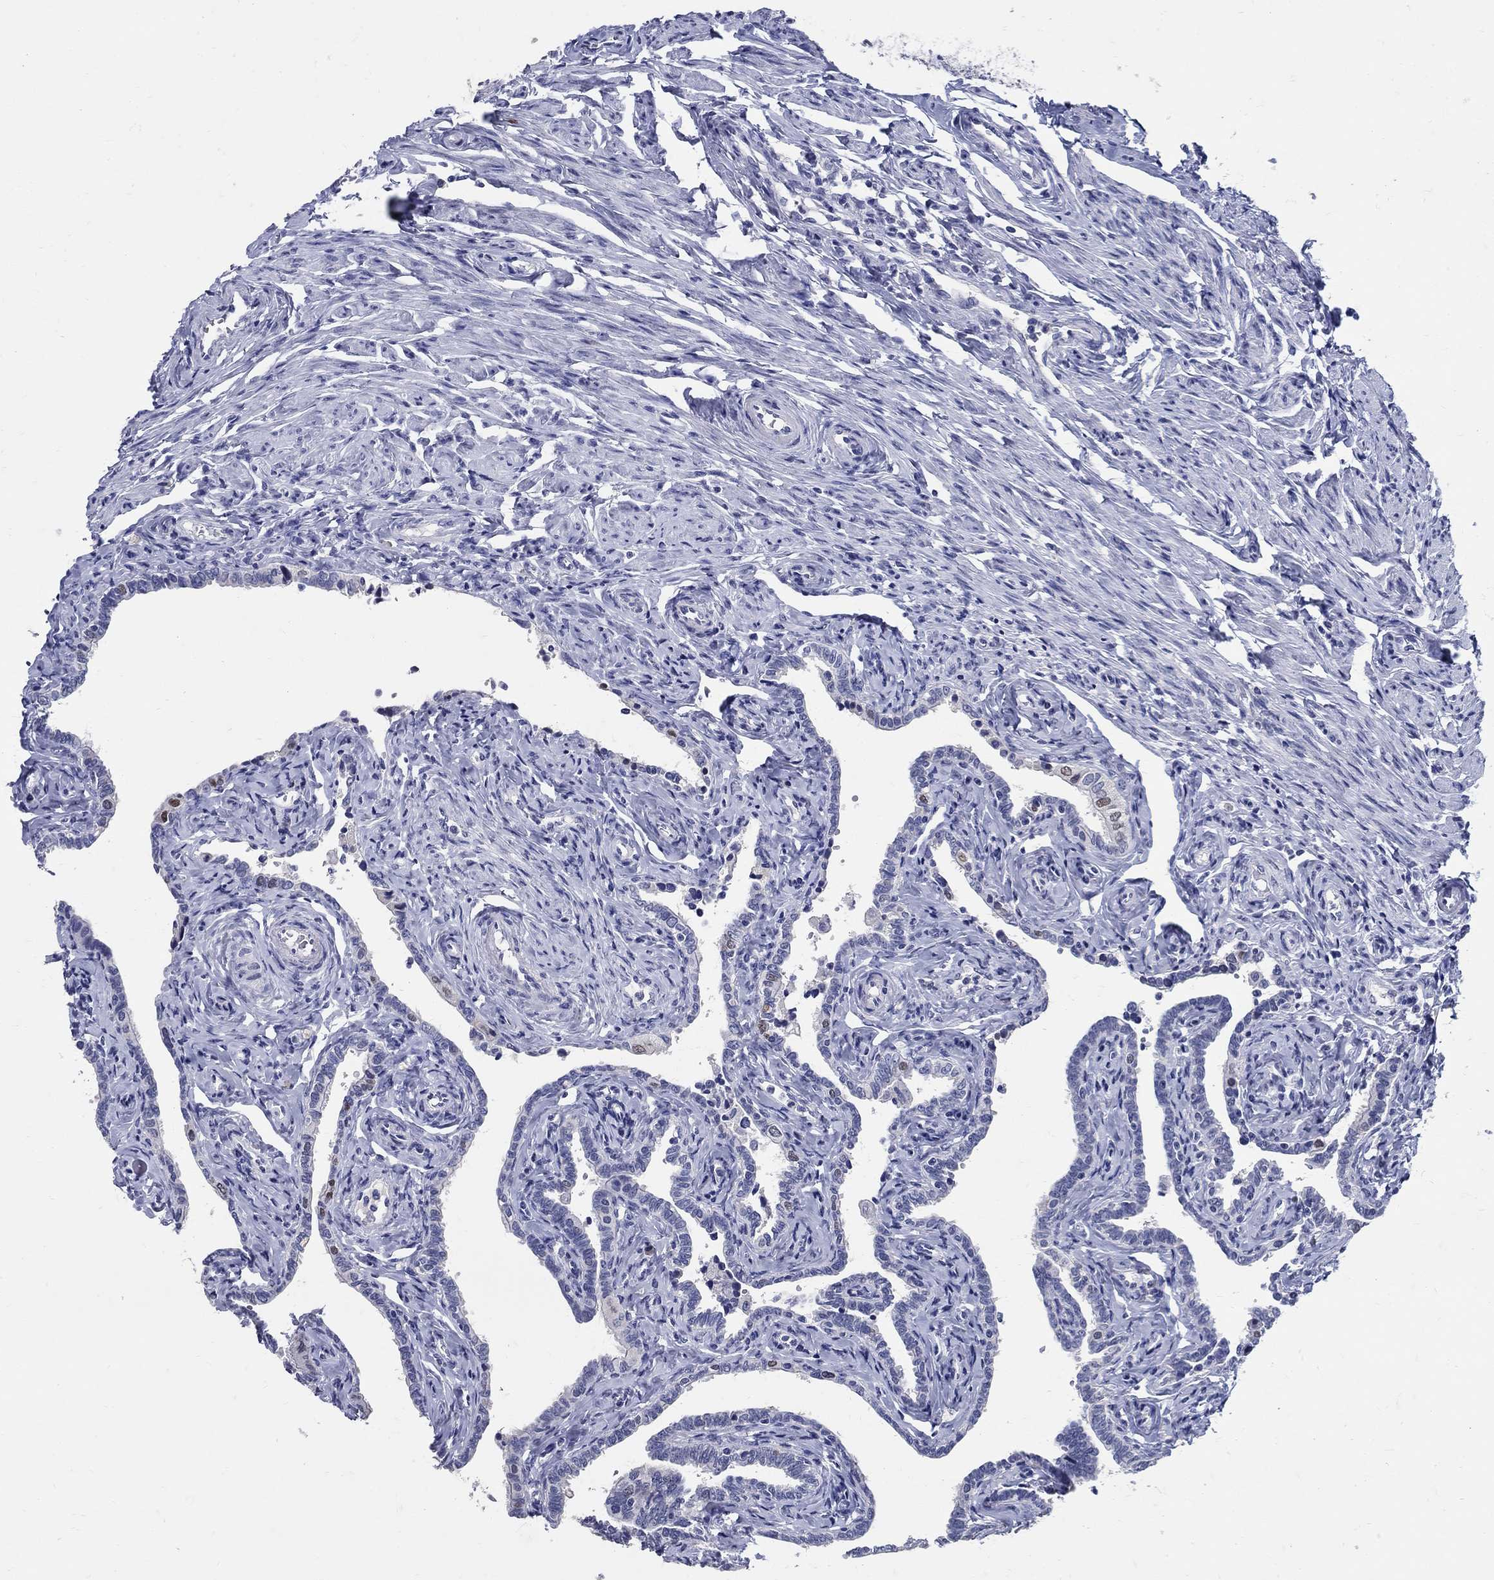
{"staining": {"intensity": "moderate", "quantity": "<25%", "location": "nuclear"}, "tissue": "fallopian tube", "cell_type": "Glandular cells", "image_type": "normal", "snomed": [{"axis": "morphology", "description": "Normal tissue, NOS"}, {"axis": "topography", "description": "Fallopian tube"}, {"axis": "topography", "description": "Ovary"}], "caption": "Benign fallopian tube displays moderate nuclear expression in approximately <25% of glandular cells, visualized by immunohistochemistry.", "gene": "SOX2", "patient": {"sex": "female", "age": 54}}